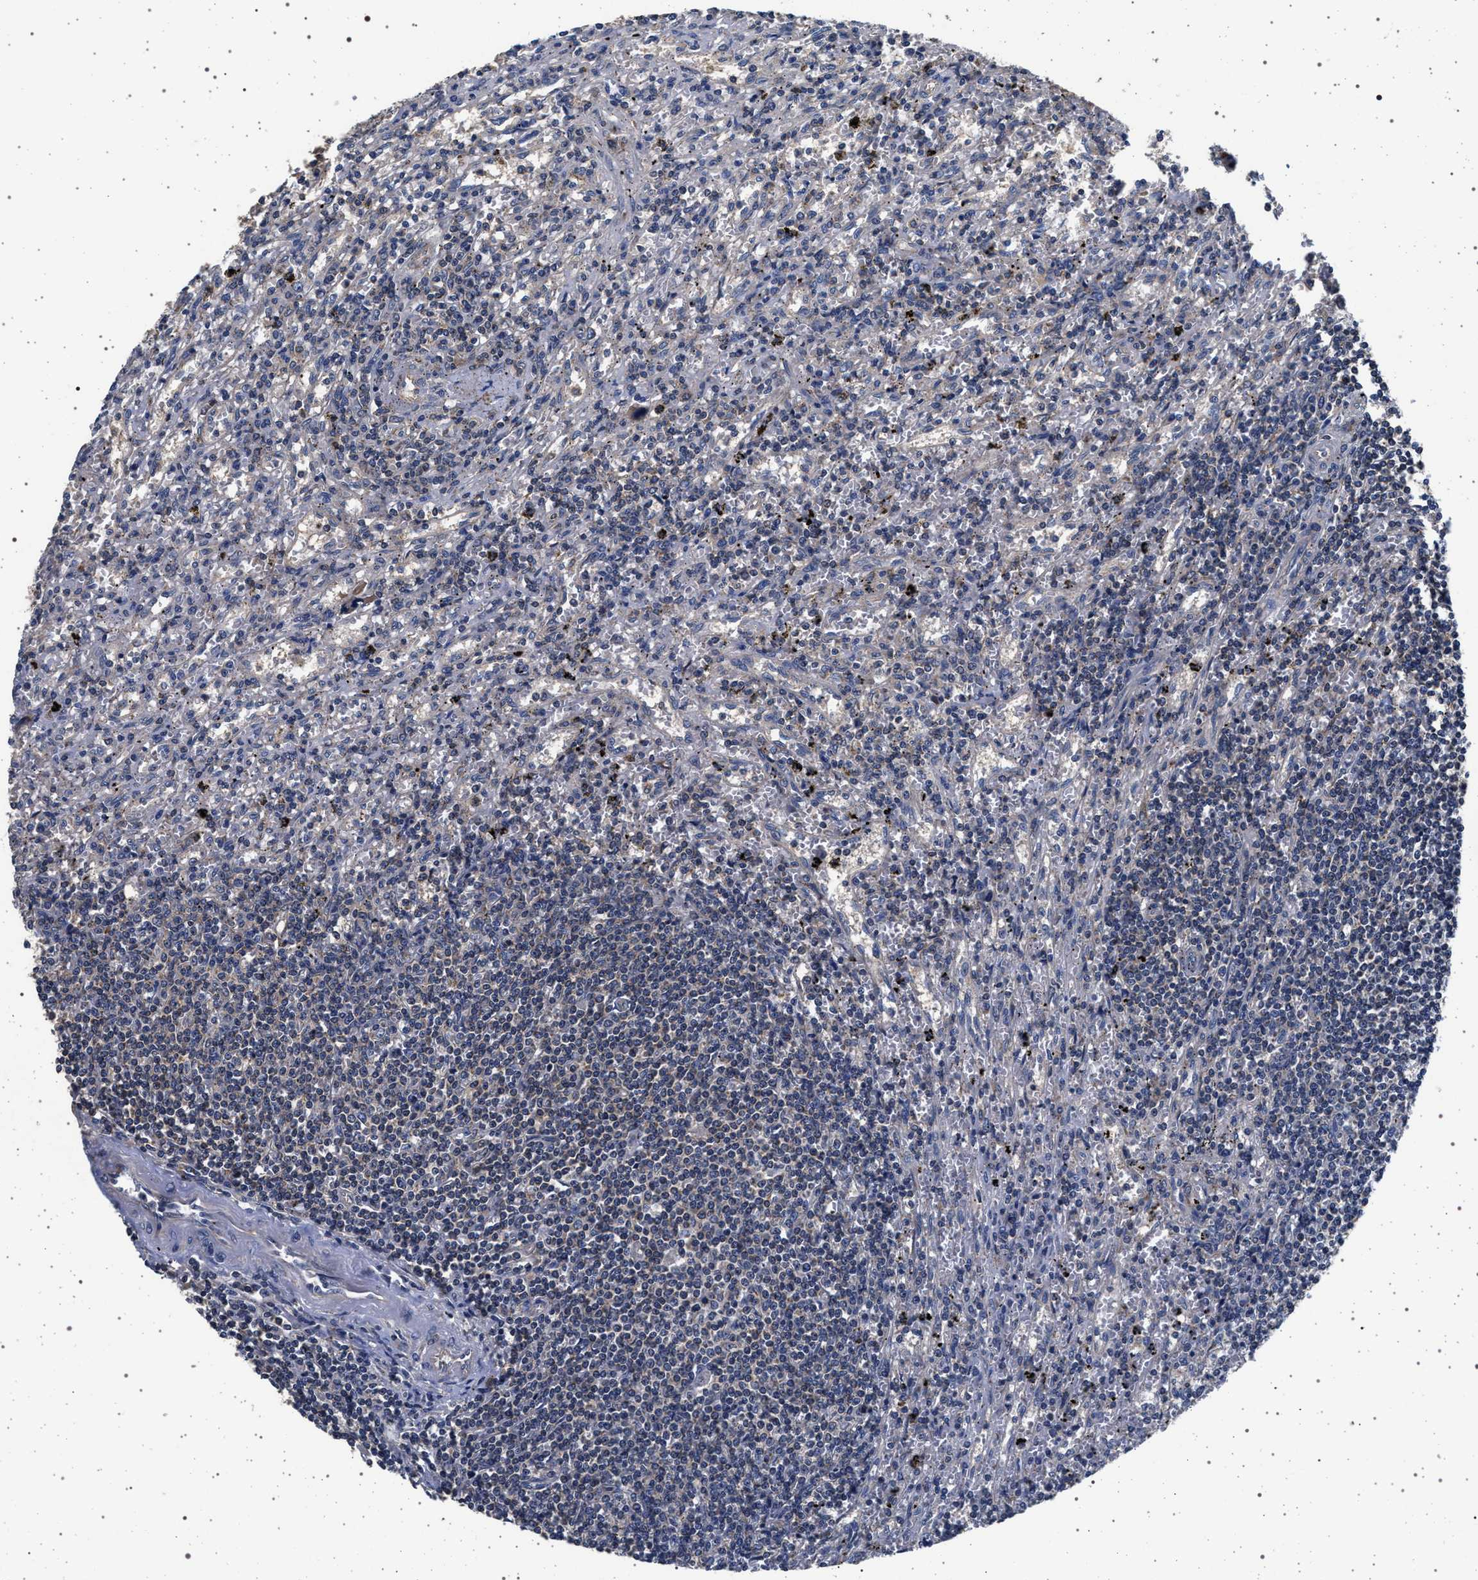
{"staining": {"intensity": "negative", "quantity": "none", "location": "none"}, "tissue": "lymphoma", "cell_type": "Tumor cells", "image_type": "cancer", "snomed": [{"axis": "morphology", "description": "Malignant lymphoma, non-Hodgkin's type, Low grade"}, {"axis": "topography", "description": "Spleen"}], "caption": "An immunohistochemistry micrograph of low-grade malignant lymphoma, non-Hodgkin's type is shown. There is no staining in tumor cells of low-grade malignant lymphoma, non-Hodgkin's type.", "gene": "MAP3K2", "patient": {"sex": "male", "age": 76}}